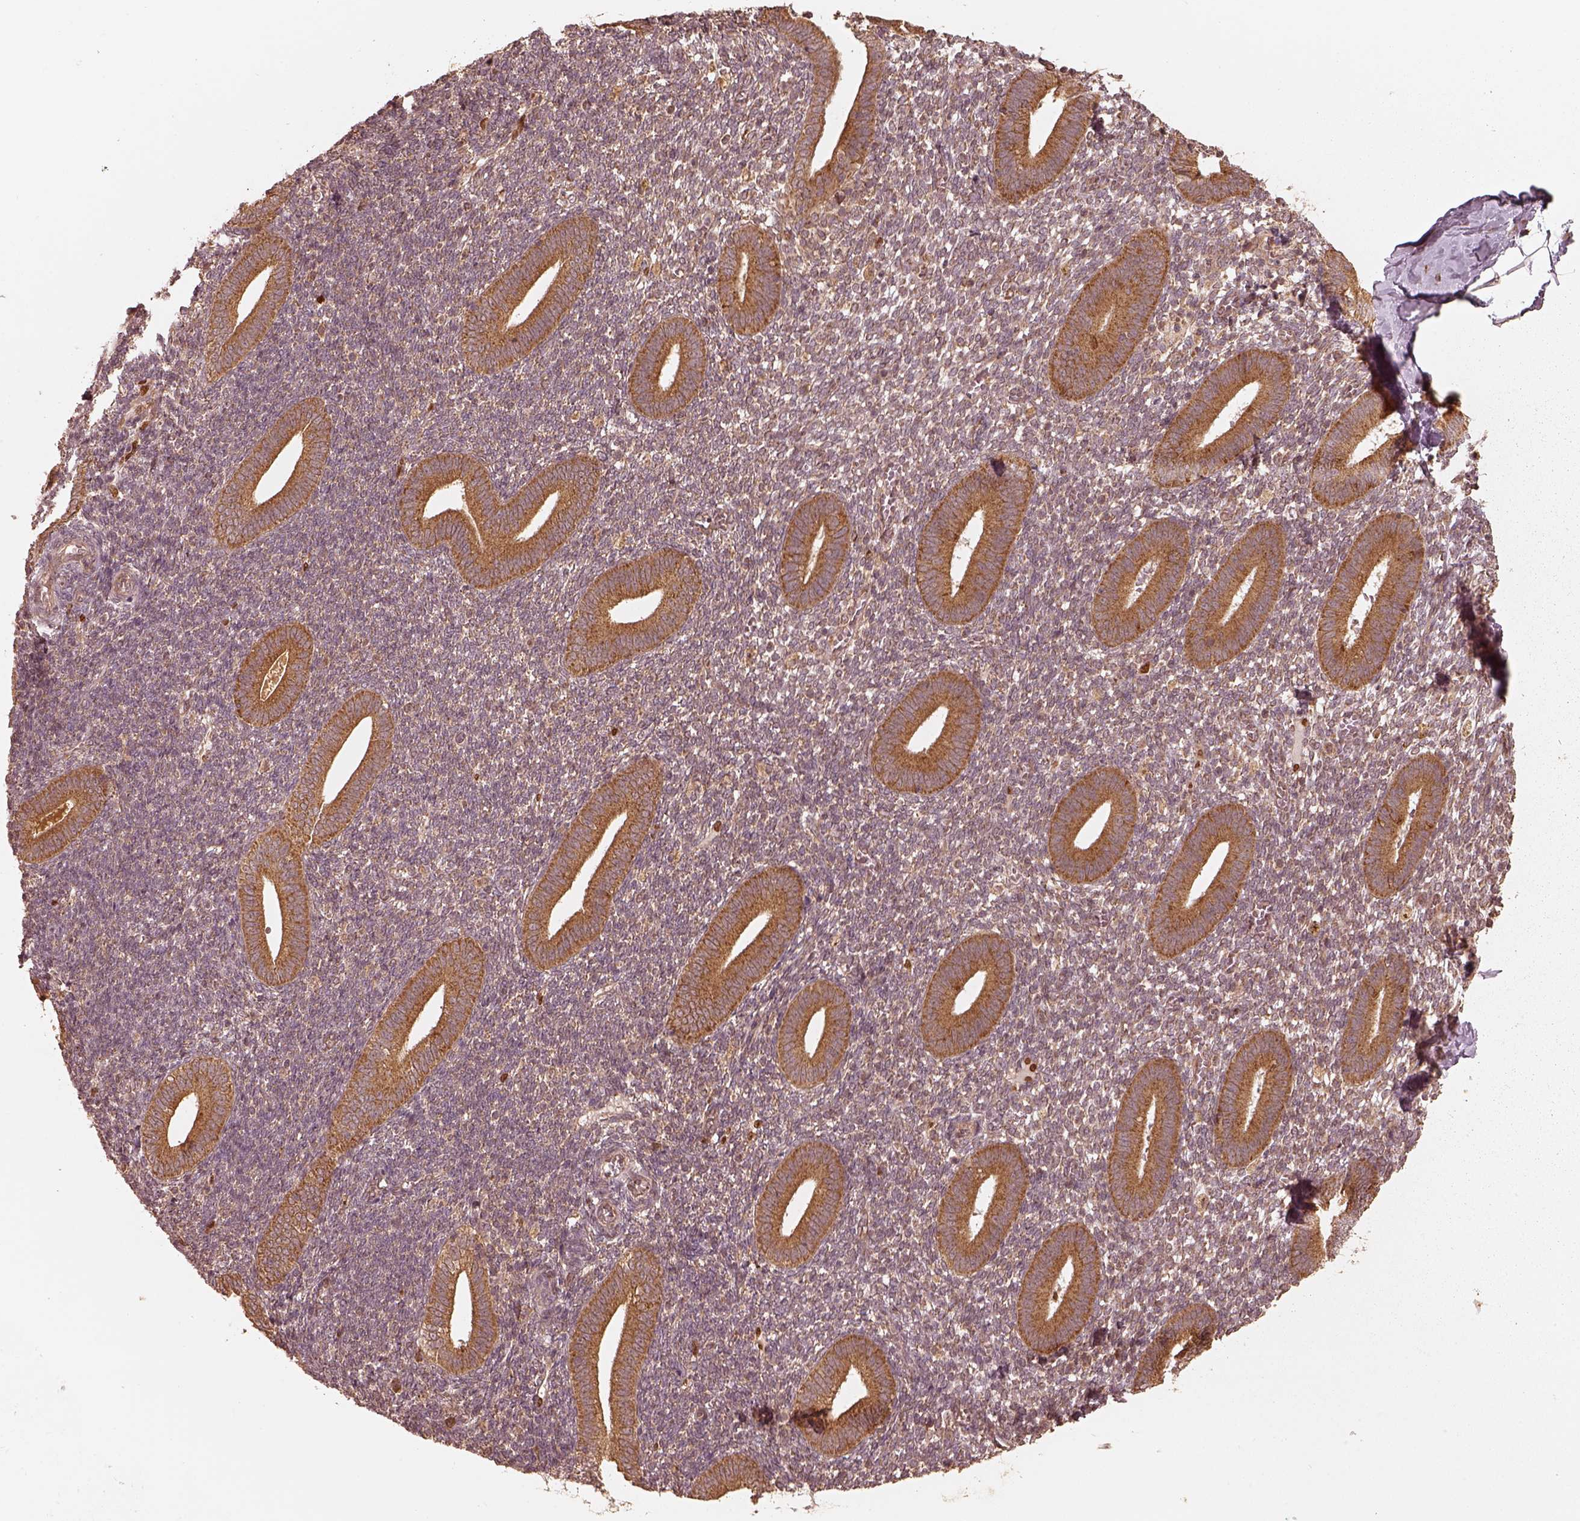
{"staining": {"intensity": "weak", "quantity": ">75%", "location": "cytoplasmic/membranous"}, "tissue": "endometrium", "cell_type": "Cells in endometrial stroma", "image_type": "normal", "snomed": [{"axis": "morphology", "description": "Normal tissue, NOS"}, {"axis": "topography", "description": "Endometrium"}], "caption": "Protein expression by immunohistochemistry shows weak cytoplasmic/membranous positivity in approximately >75% of cells in endometrial stroma in unremarkable endometrium.", "gene": "DNAJC25", "patient": {"sex": "female", "age": 25}}